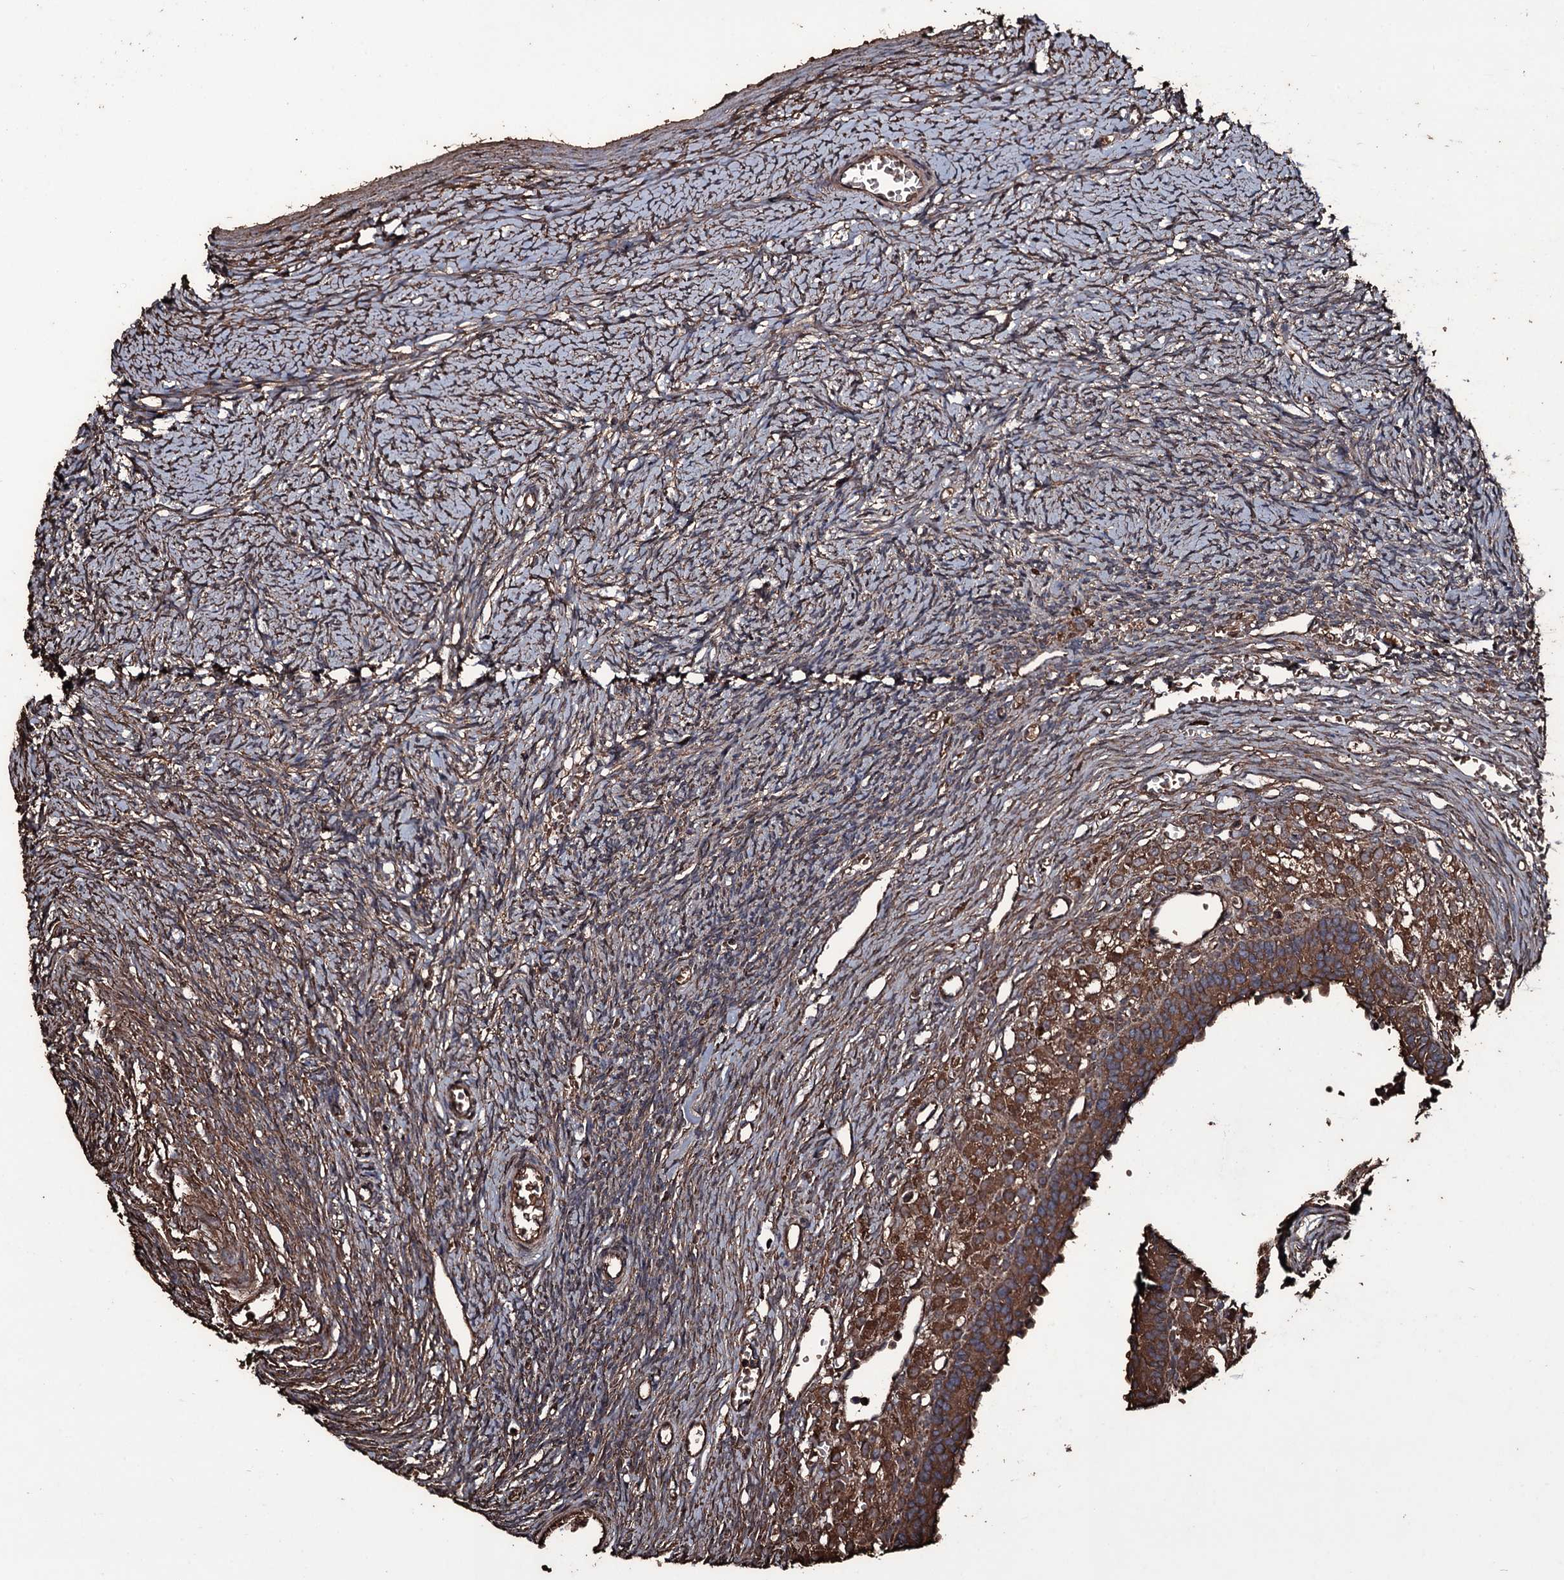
{"staining": {"intensity": "moderate", "quantity": "<25%", "location": "cytoplasmic/membranous"}, "tissue": "ovary", "cell_type": "Ovarian stroma cells", "image_type": "normal", "snomed": [{"axis": "morphology", "description": "Normal tissue, NOS"}, {"axis": "topography", "description": "Ovary"}], "caption": "Brown immunohistochemical staining in unremarkable ovary exhibits moderate cytoplasmic/membranous staining in about <25% of ovarian stroma cells. (Stains: DAB (3,3'-diaminobenzidine) in brown, nuclei in blue, Microscopy: brightfield microscopy at high magnification).", "gene": "ZSWIM8", "patient": {"sex": "female", "age": 39}}